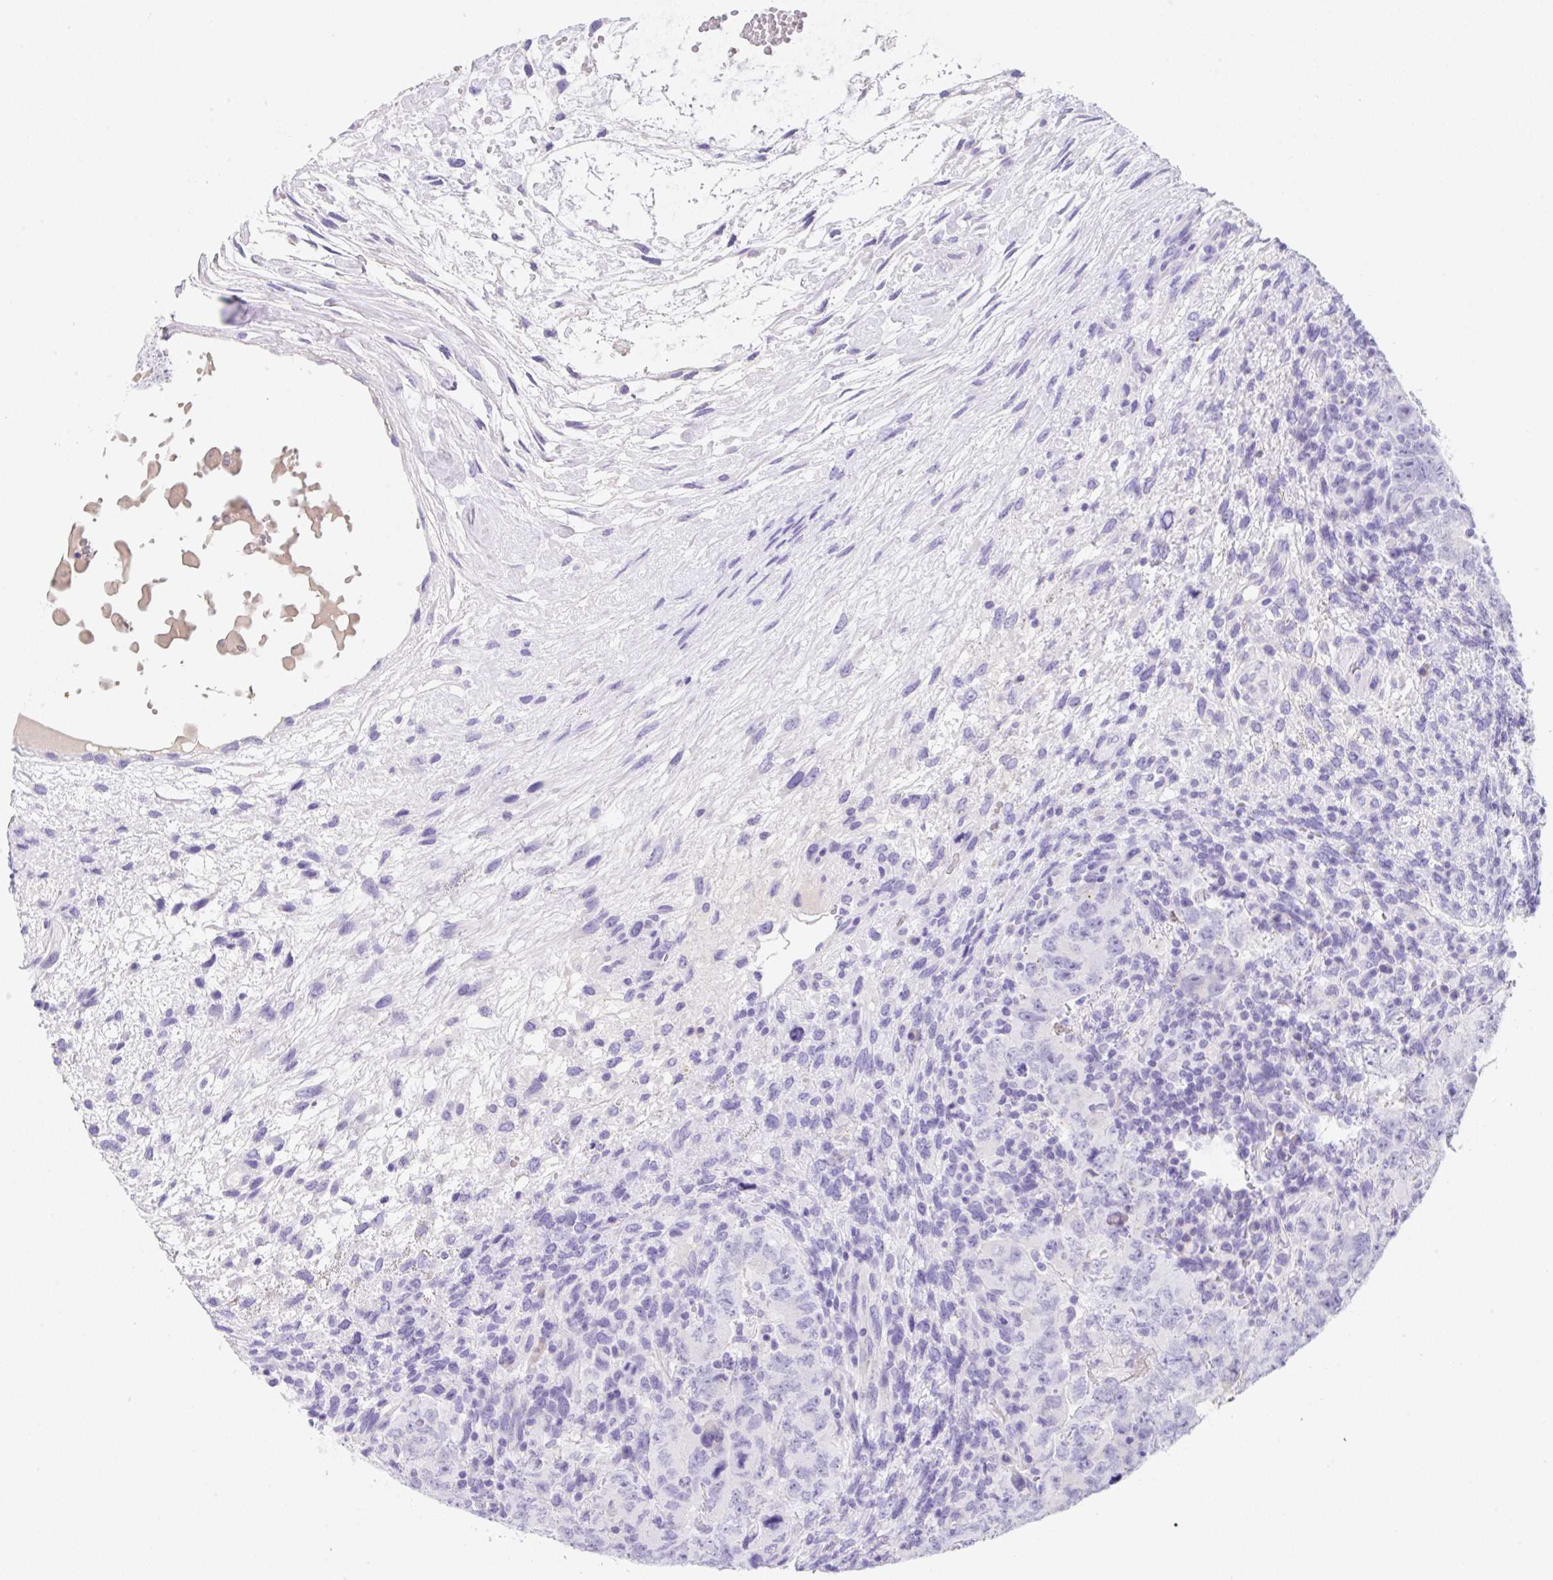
{"staining": {"intensity": "negative", "quantity": "none", "location": "none"}, "tissue": "testis cancer", "cell_type": "Tumor cells", "image_type": "cancer", "snomed": [{"axis": "morphology", "description": "Carcinoma, Embryonal, NOS"}, {"axis": "topography", "description": "Testis"}], "caption": "This is an immunohistochemistry (IHC) micrograph of testis cancer. There is no positivity in tumor cells.", "gene": "KLK8", "patient": {"sex": "male", "age": 24}}